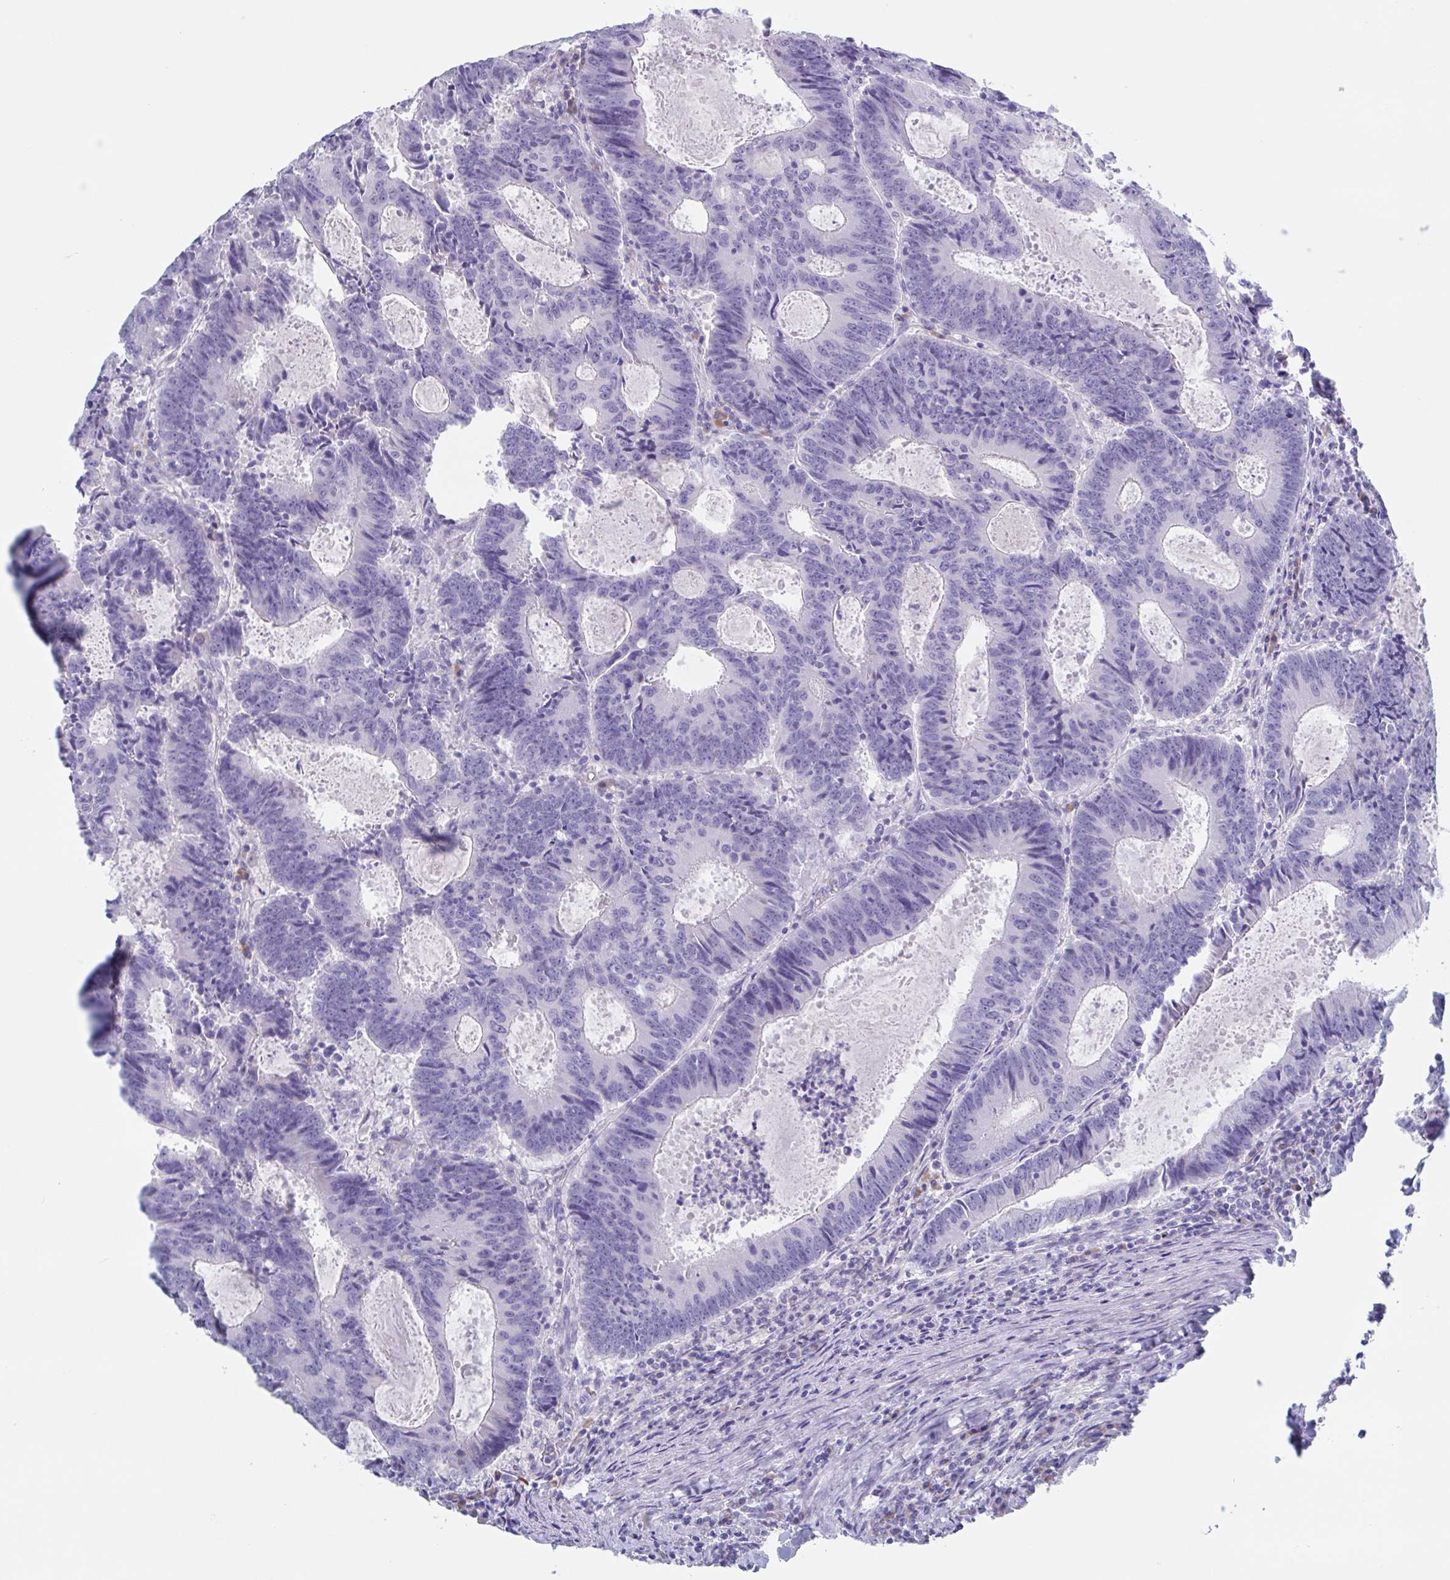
{"staining": {"intensity": "negative", "quantity": "none", "location": "none"}, "tissue": "colorectal cancer", "cell_type": "Tumor cells", "image_type": "cancer", "snomed": [{"axis": "morphology", "description": "Adenocarcinoma, NOS"}, {"axis": "topography", "description": "Colon"}], "caption": "This is an immunohistochemistry (IHC) photomicrograph of colorectal adenocarcinoma. There is no staining in tumor cells.", "gene": "NOXRED1", "patient": {"sex": "male", "age": 67}}